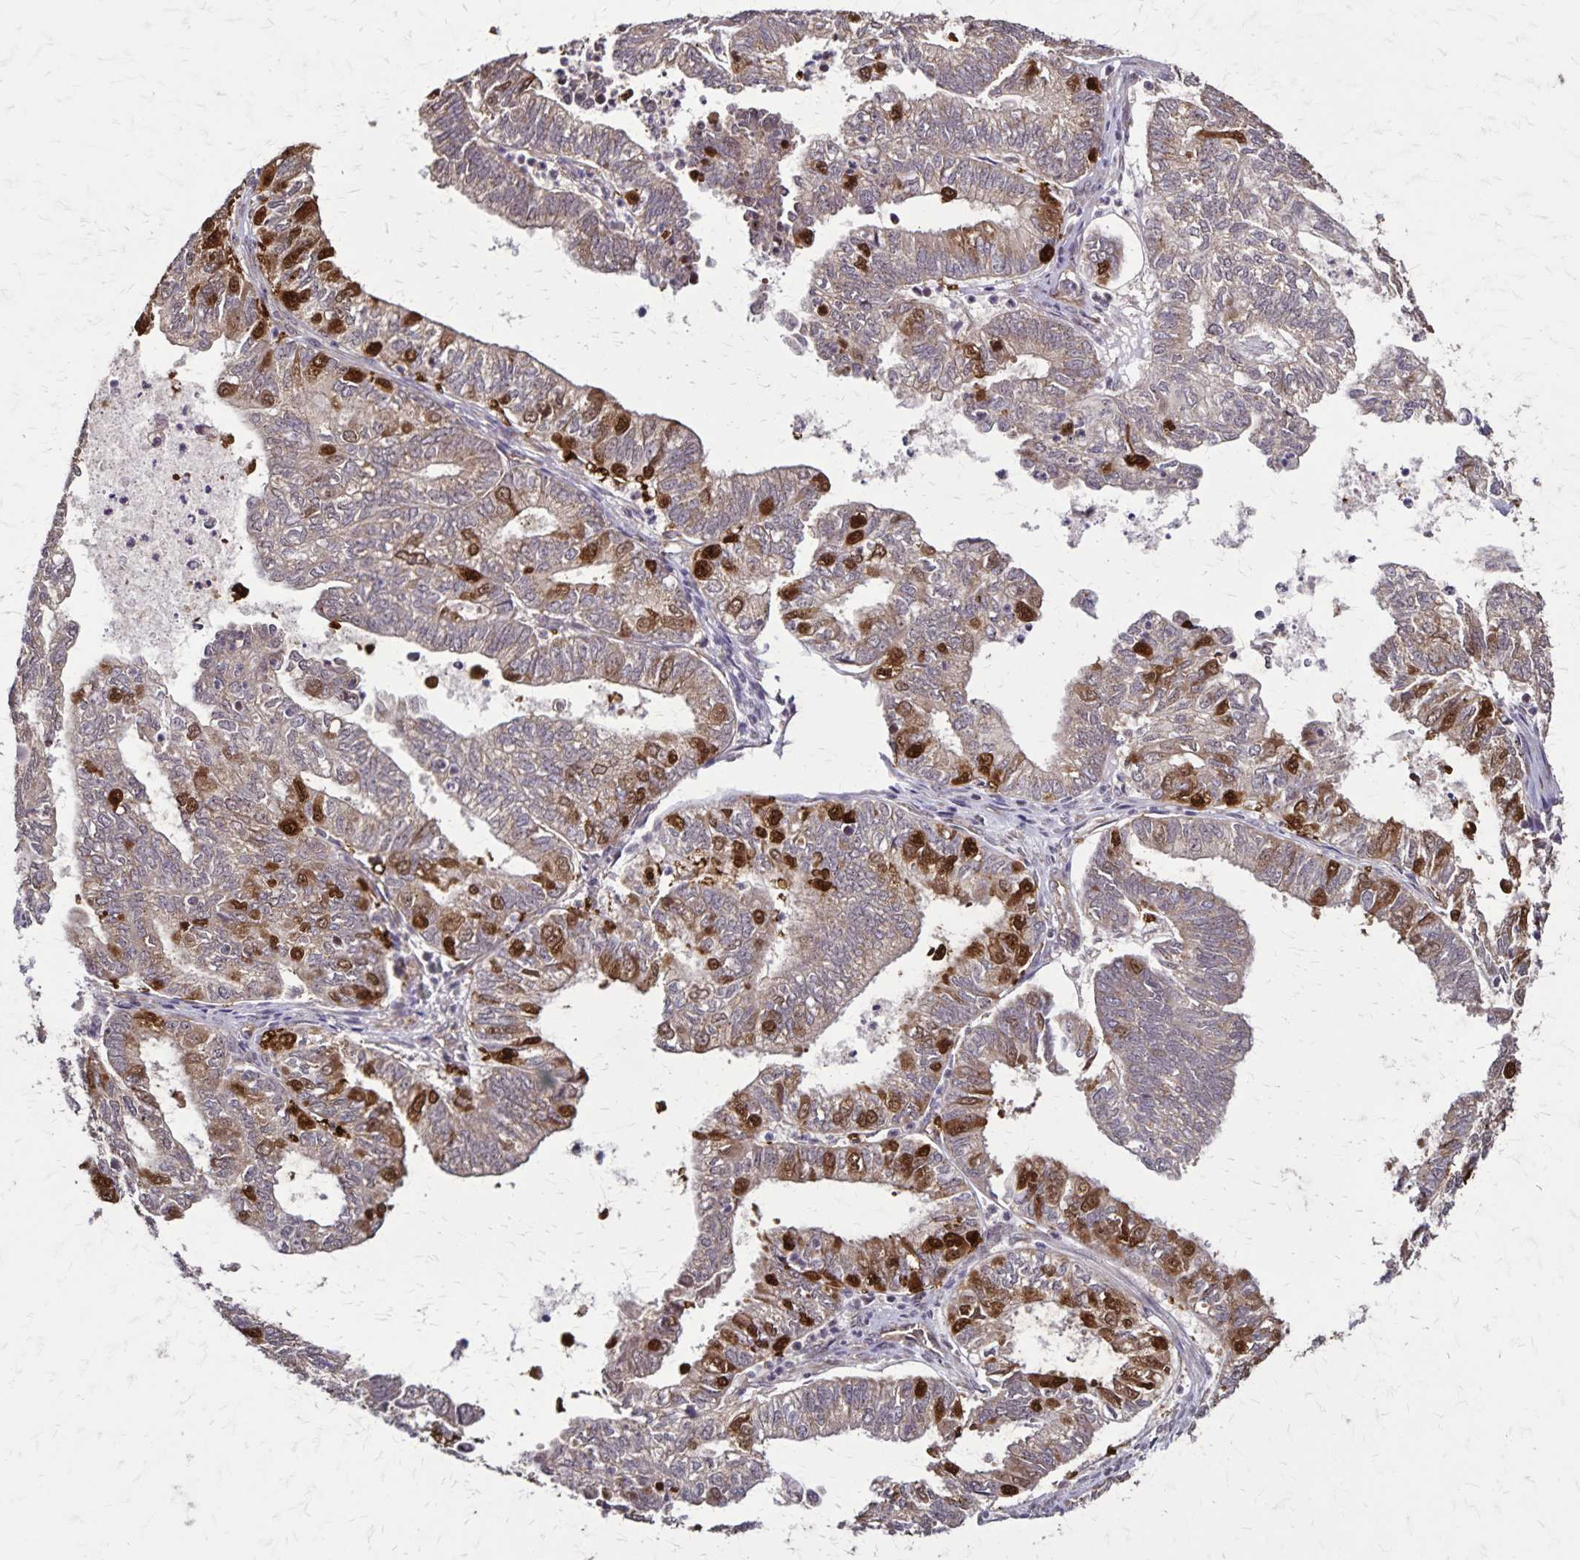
{"staining": {"intensity": "strong", "quantity": "25%-75%", "location": "cytoplasmic/membranous,nuclear"}, "tissue": "ovarian cancer", "cell_type": "Tumor cells", "image_type": "cancer", "snomed": [{"axis": "morphology", "description": "Carcinoma, endometroid"}, {"axis": "topography", "description": "Ovary"}], "caption": "A photomicrograph showing strong cytoplasmic/membranous and nuclear staining in approximately 25%-75% of tumor cells in ovarian cancer, as visualized by brown immunohistochemical staining.", "gene": "NFS1", "patient": {"sex": "female", "age": 64}}